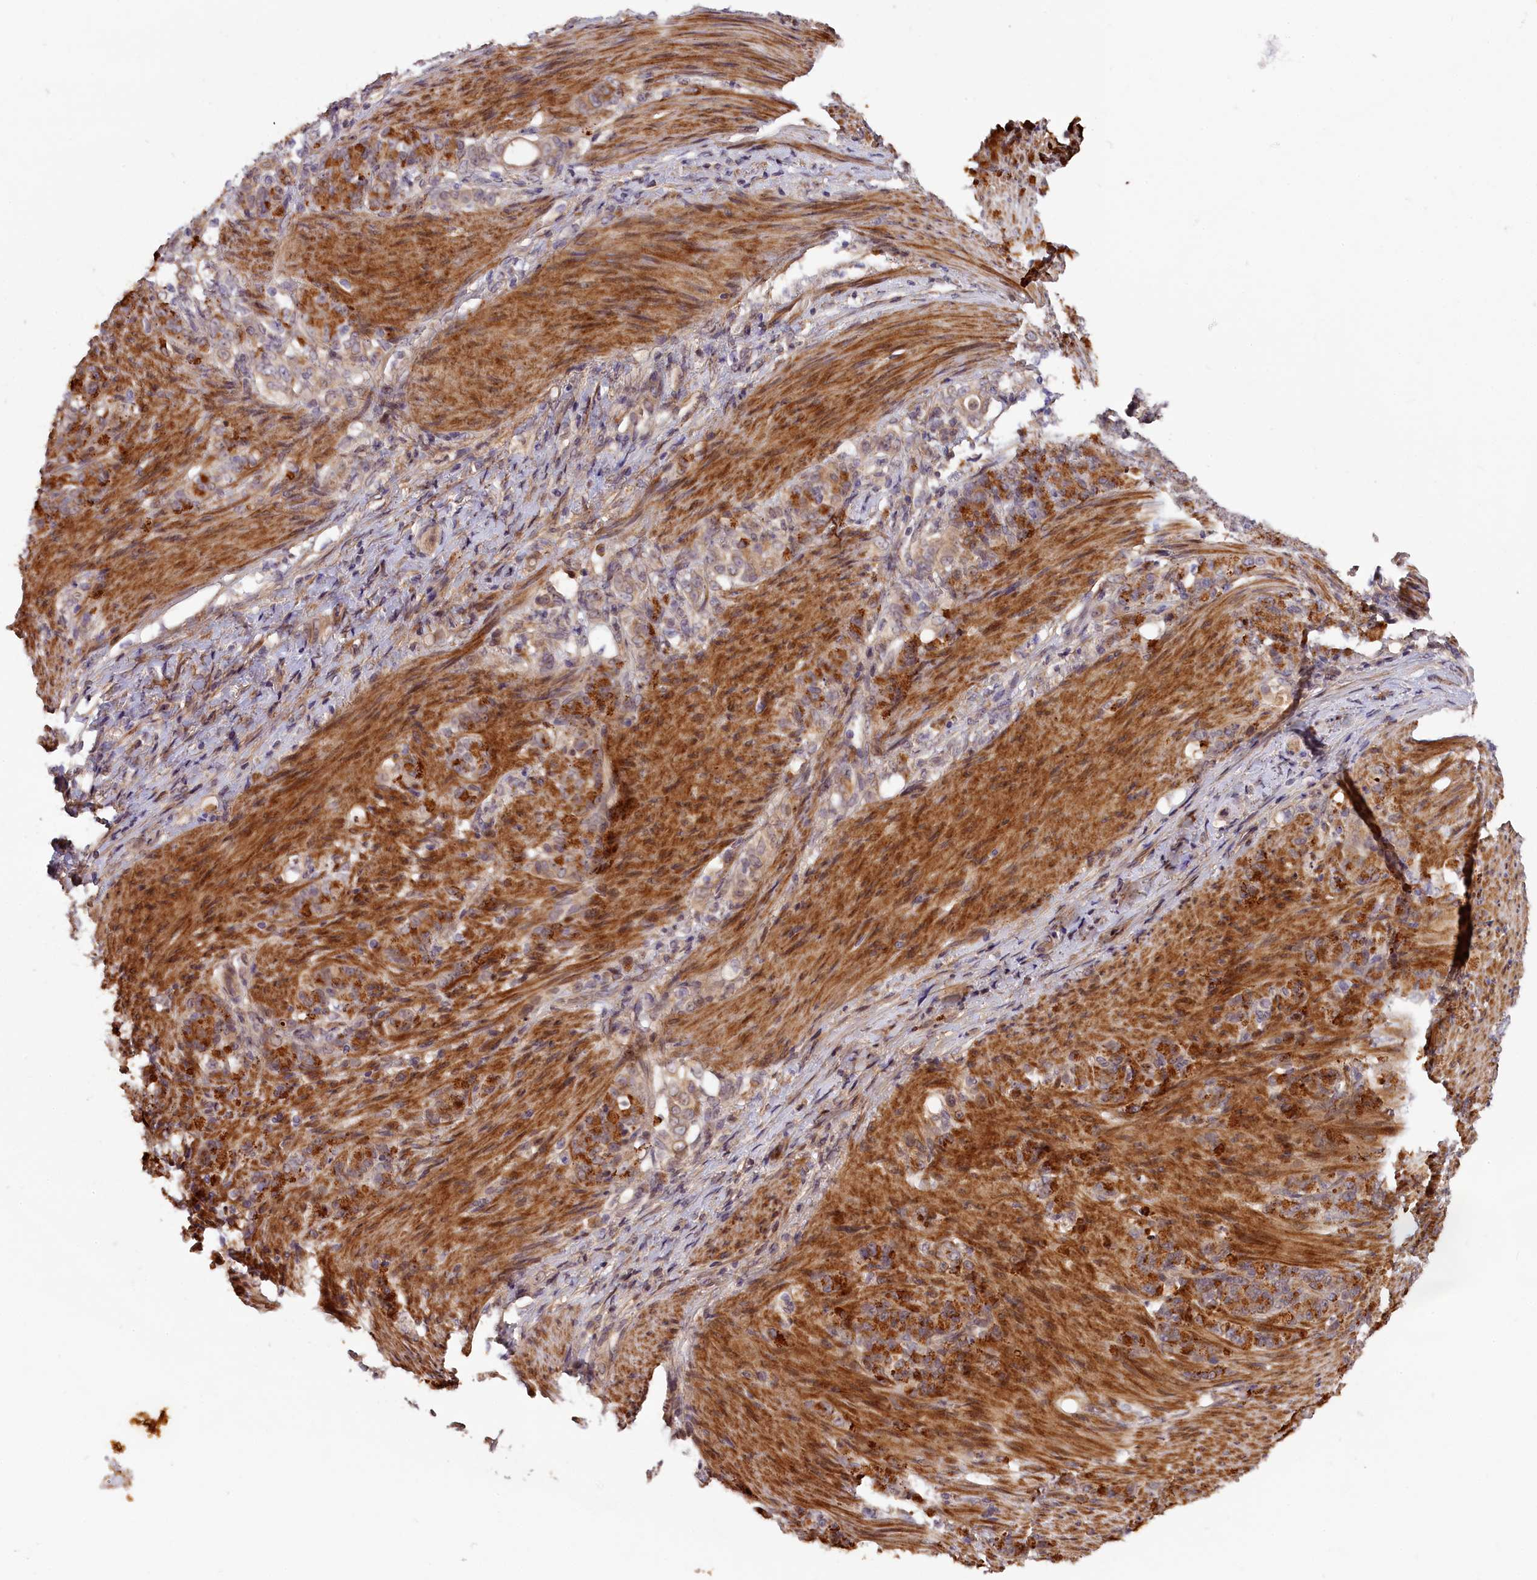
{"staining": {"intensity": "weak", "quantity": ">75%", "location": "cytoplasmic/membranous"}, "tissue": "stomach cancer", "cell_type": "Tumor cells", "image_type": "cancer", "snomed": [{"axis": "morphology", "description": "Adenocarcinoma, NOS"}, {"axis": "topography", "description": "Stomach"}], "caption": "Immunohistochemistry micrograph of neoplastic tissue: stomach adenocarcinoma stained using immunohistochemistry (IHC) exhibits low levels of weak protein expression localized specifically in the cytoplasmic/membranous of tumor cells, appearing as a cytoplasmic/membranous brown color.", "gene": "ZNF480", "patient": {"sex": "female", "age": 79}}